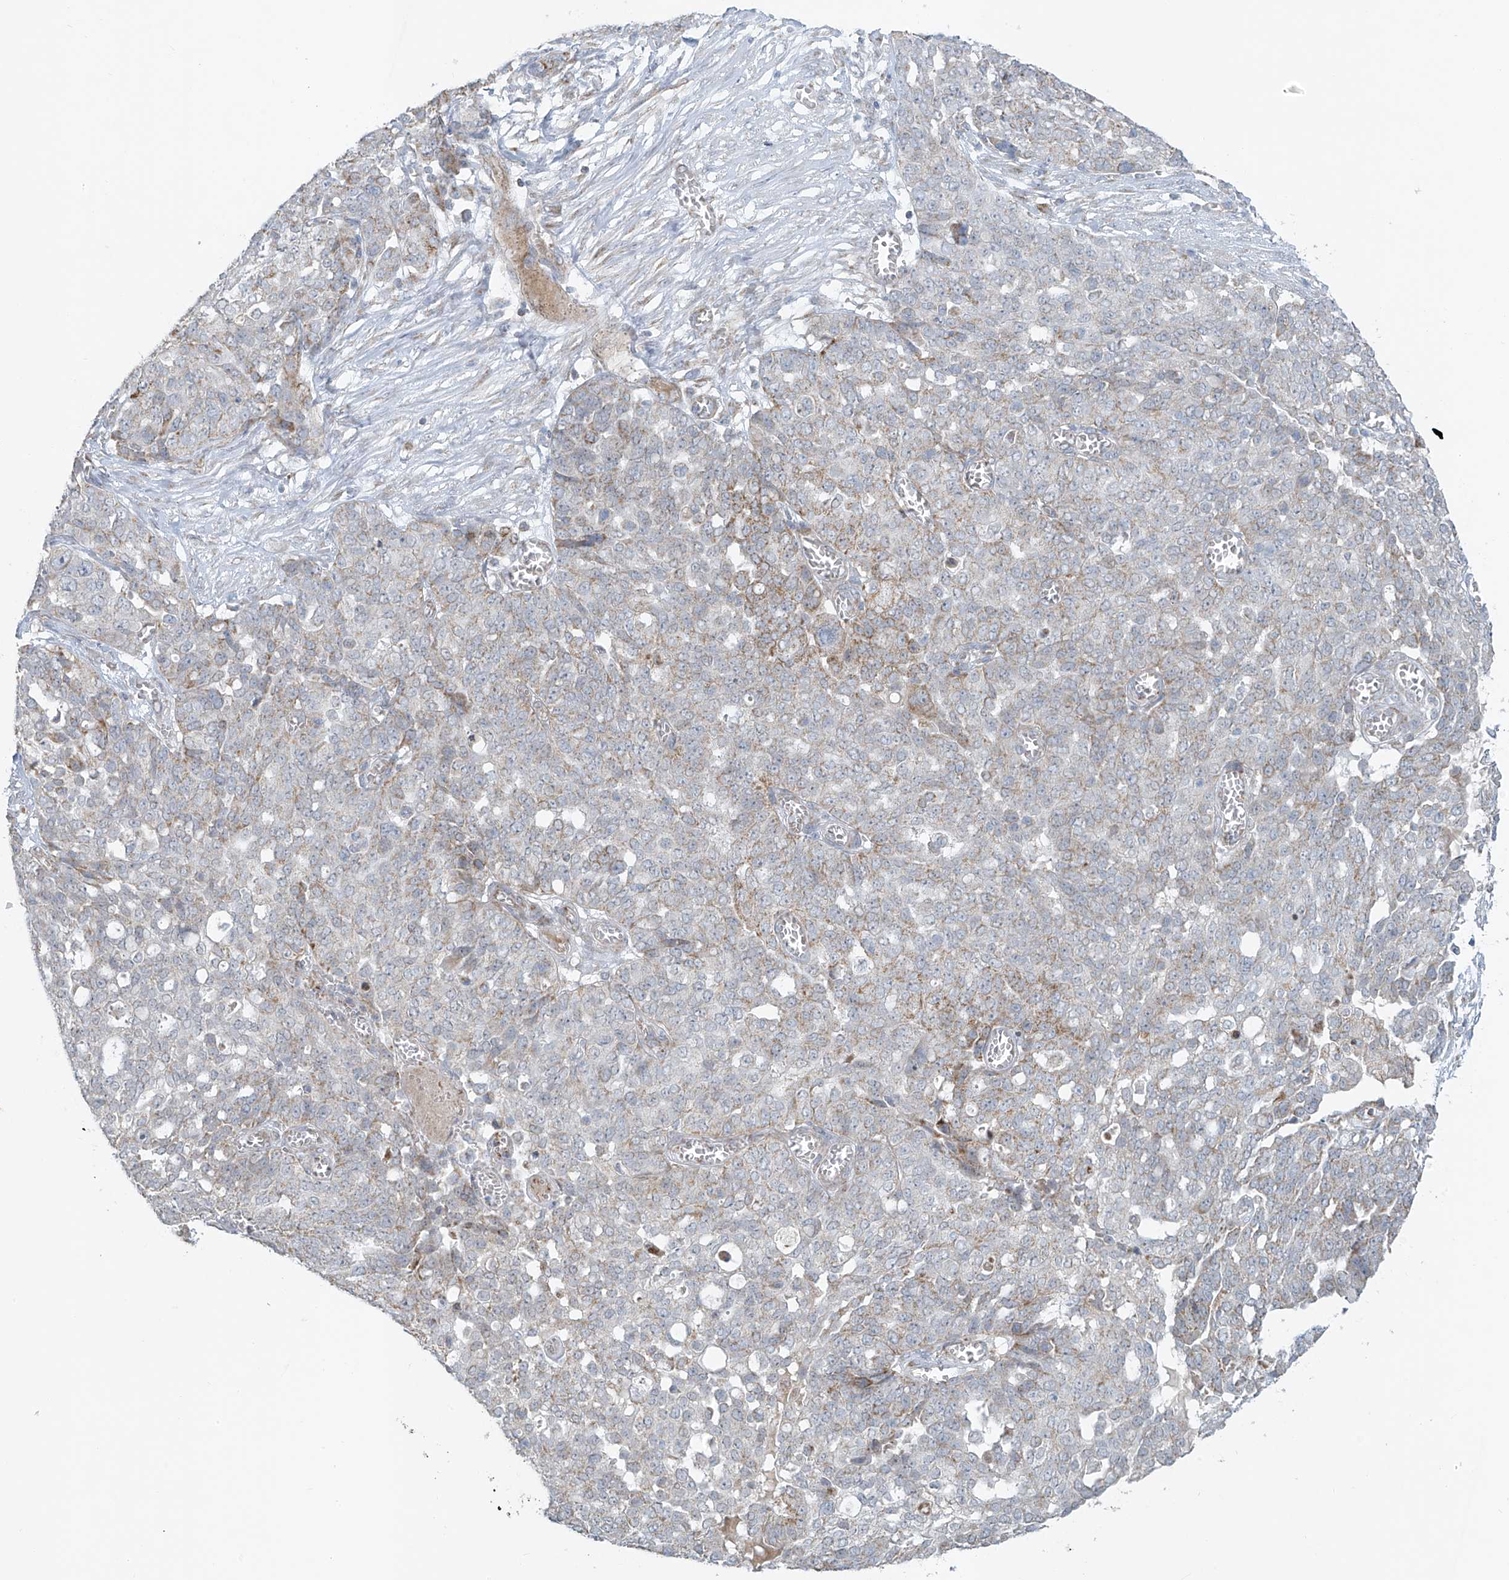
{"staining": {"intensity": "weak", "quantity": "<25%", "location": "cytoplasmic/membranous"}, "tissue": "ovarian cancer", "cell_type": "Tumor cells", "image_type": "cancer", "snomed": [{"axis": "morphology", "description": "Cystadenocarcinoma, serous, NOS"}, {"axis": "topography", "description": "Soft tissue"}, {"axis": "topography", "description": "Ovary"}], "caption": "This is an immunohistochemistry photomicrograph of human ovarian cancer (serous cystadenocarcinoma). There is no staining in tumor cells.", "gene": "SMDT1", "patient": {"sex": "female", "age": 57}}